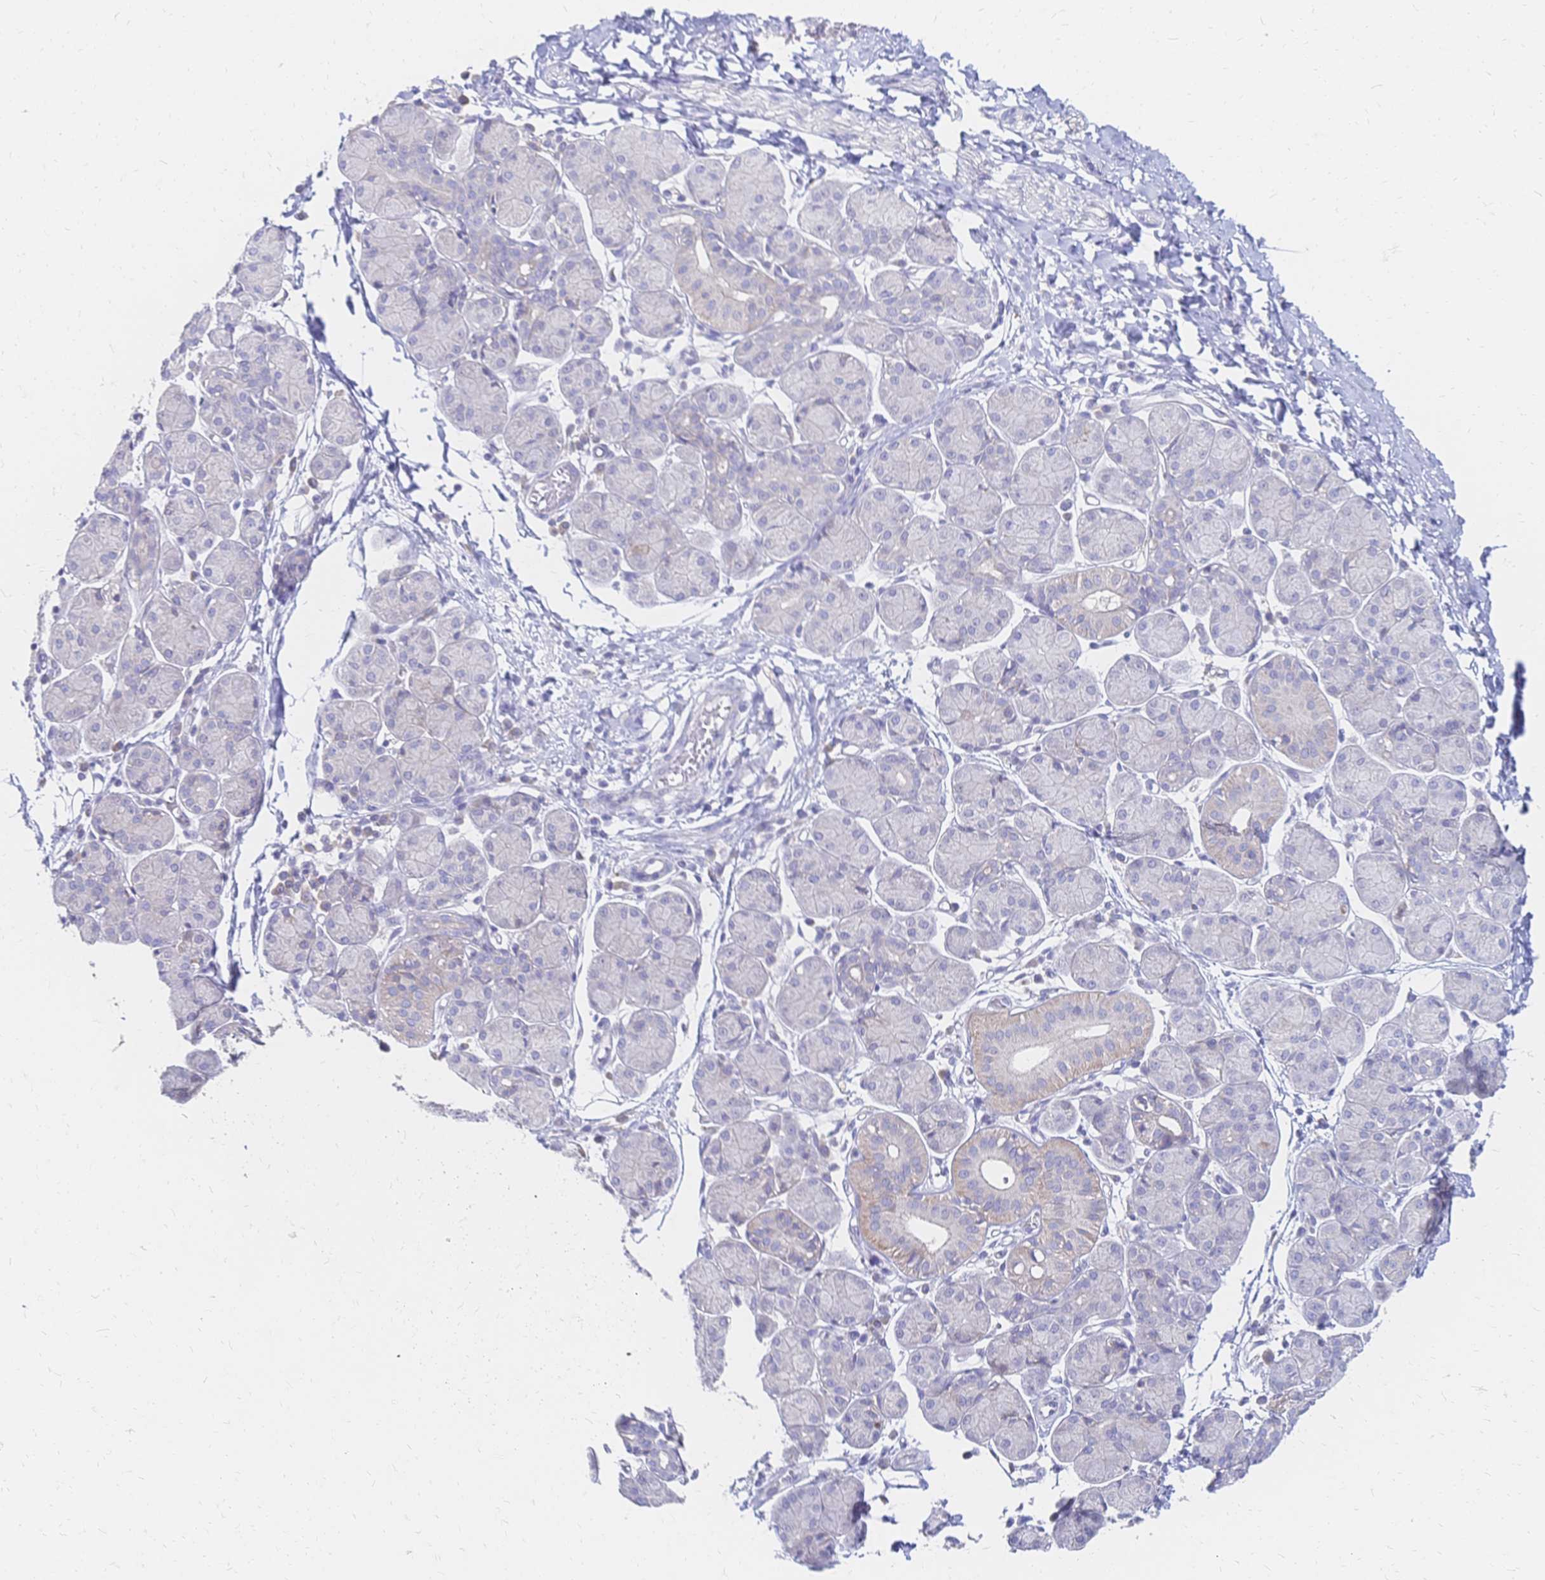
{"staining": {"intensity": "weak", "quantity": "<25%", "location": "cytoplasmic/membranous"}, "tissue": "salivary gland", "cell_type": "Glandular cells", "image_type": "normal", "snomed": [{"axis": "morphology", "description": "Normal tissue, NOS"}, {"axis": "morphology", "description": "Inflammation, NOS"}, {"axis": "topography", "description": "Lymph node"}, {"axis": "topography", "description": "Salivary gland"}], "caption": "The IHC image has no significant expression in glandular cells of salivary gland.", "gene": "VWC2L", "patient": {"sex": "male", "age": 3}}